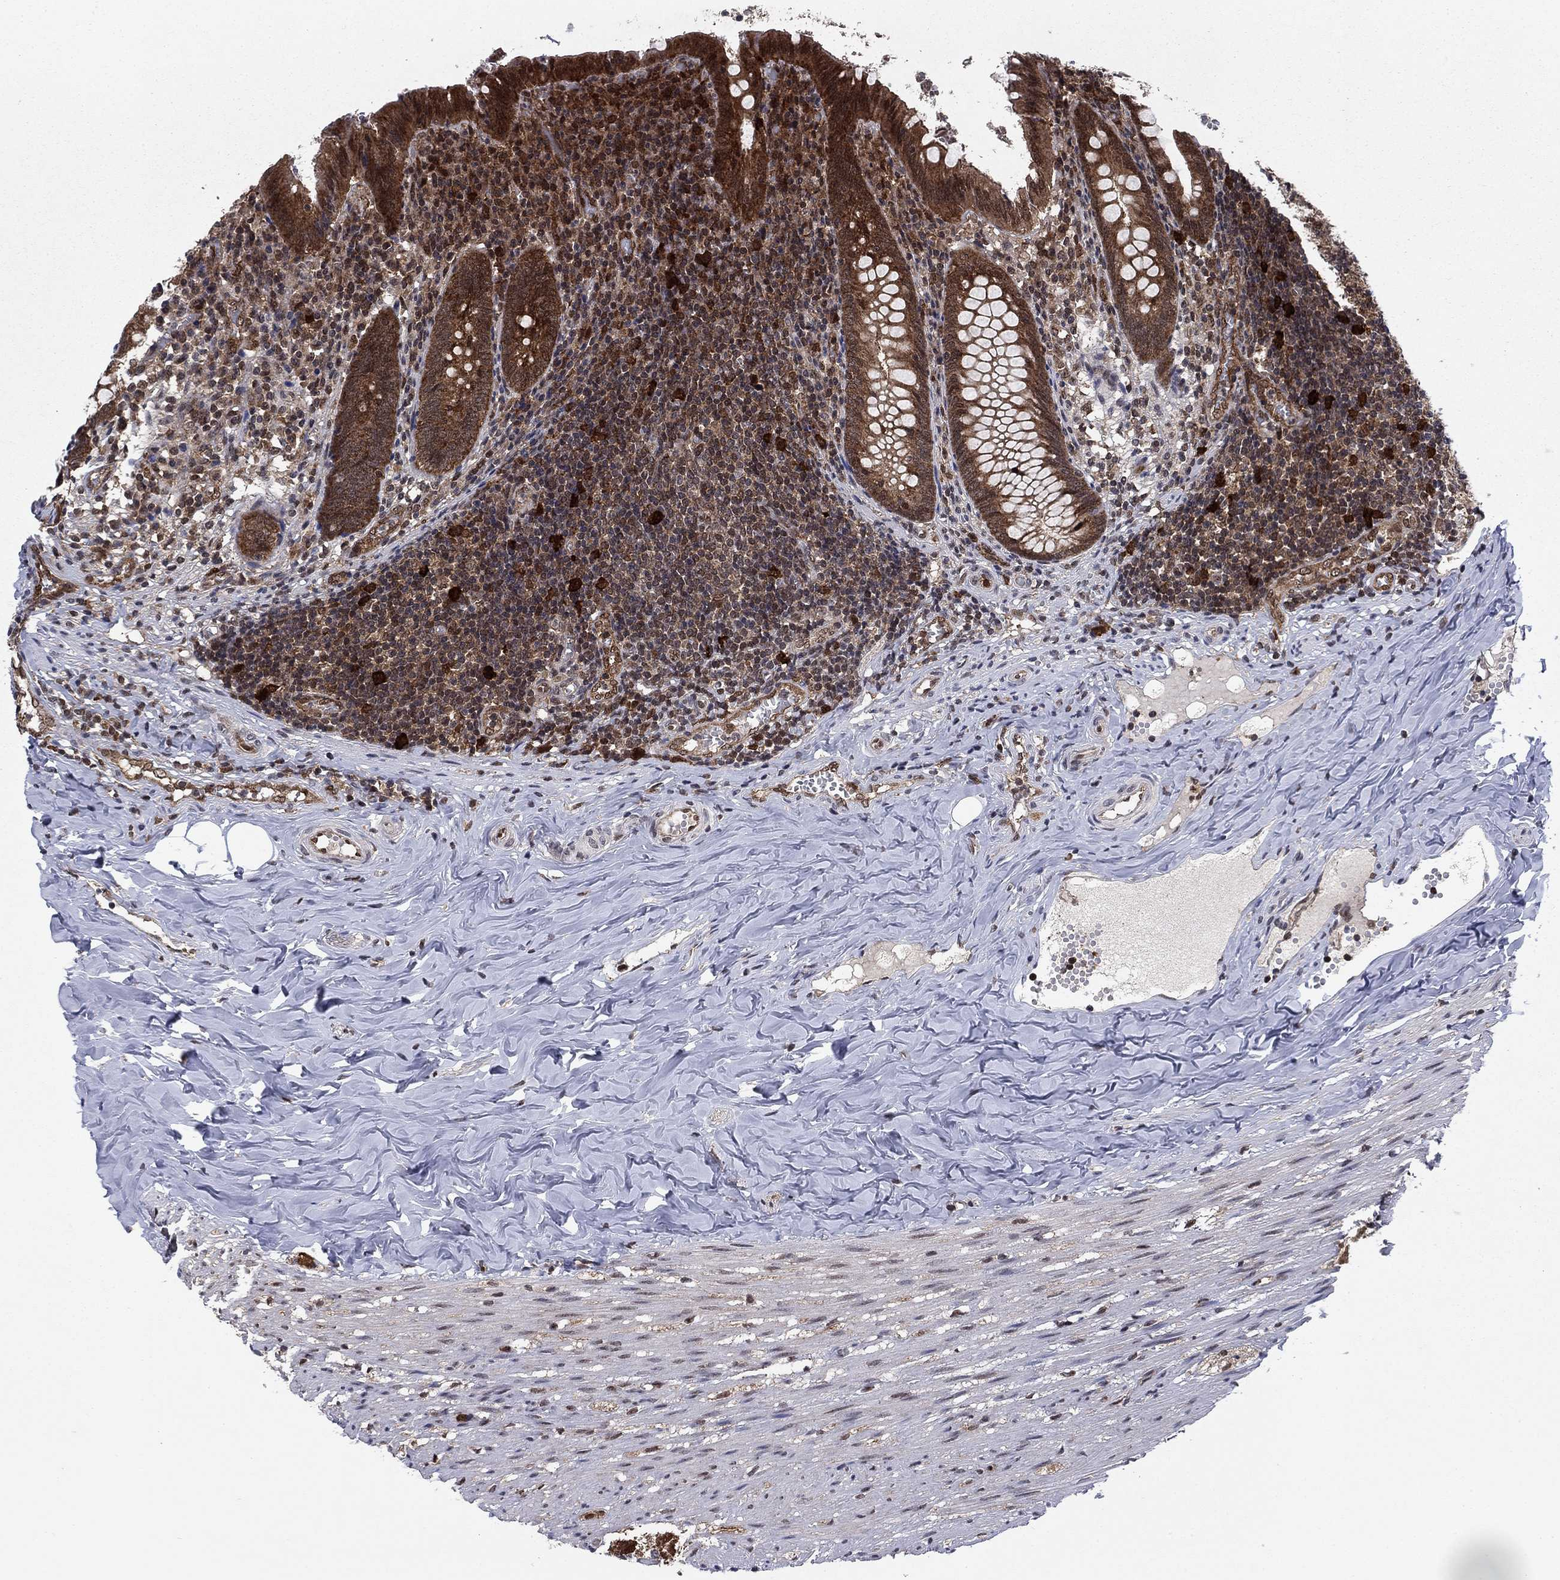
{"staining": {"intensity": "strong", "quantity": ">75%", "location": "cytoplasmic/membranous"}, "tissue": "appendix", "cell_type": "Glandular cells", "image_type": "normal", "snomed": [{"axis": "morphology", "description": "Normal tissue, NOS"}, {"axis": "topography", "description": "Appendix"}], "caption": "The immunohistochemical stain highlights strong cytoplasmic/membranous positivity in glandular cells of normal appendix.", "gene": "DNAJA1", "patient": {"sex": "female", "age": 23}}